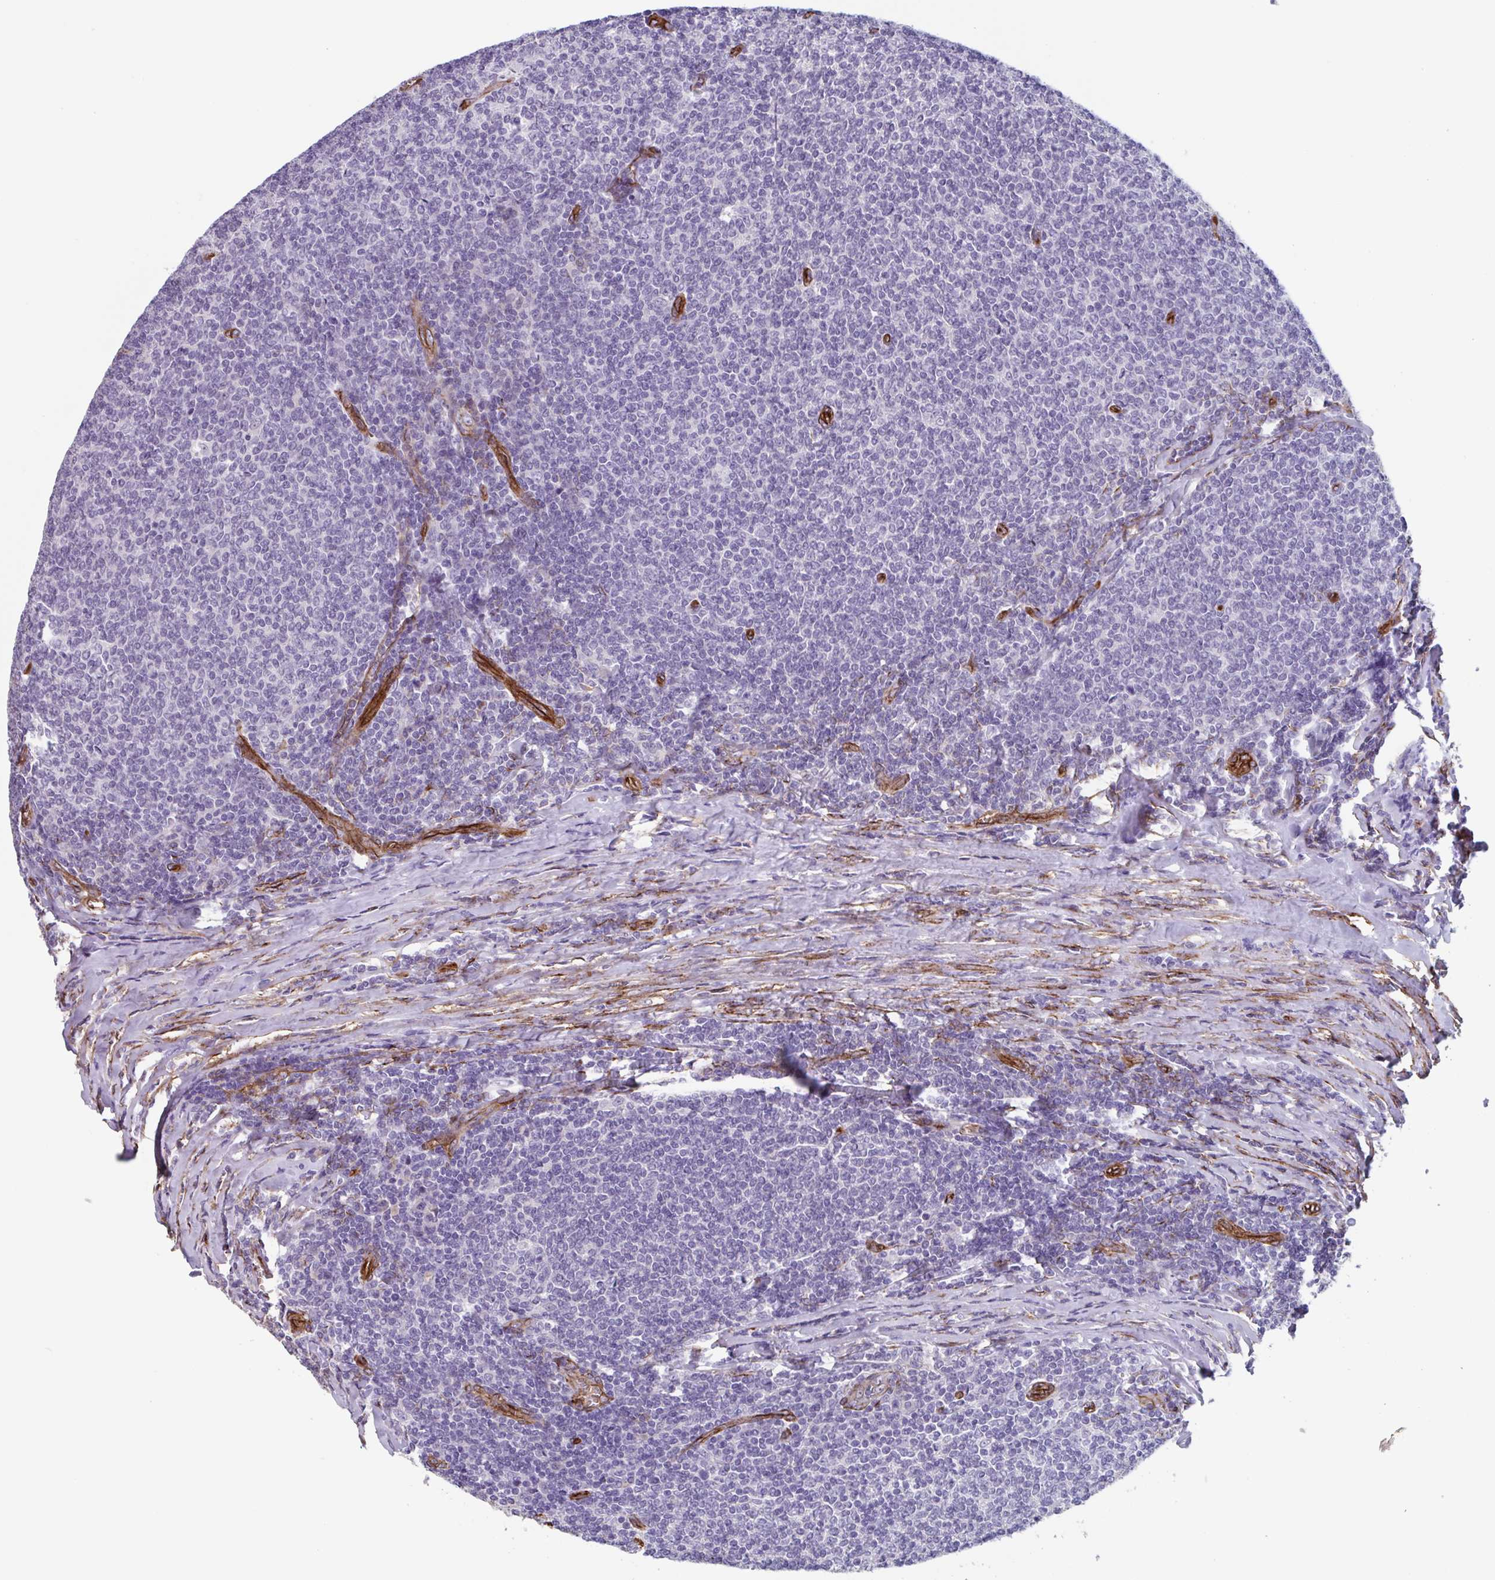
{"staining": {"intensity": "negative", "quantity": "none", "location": "none"}, "tissue": "lymphoma", "cell_type": "Tumor cells", "image_type": "cancer", "snomed": [{"axis": "morphology", "description": "Malignant lymphoma, non-Hodgkin's type, Low grade"}, {"axis": "topography", "description": "Lymph node"}], "caption": "Immunohistochemistry photomicrograph of neoplastic tissue: human malignant lymphoma, non-Hodgkin's type (low-grade) stained with DAB displays no significant protein expression in tumor cells. (Brightfield microscopy of DAB immunohistochemistry at high magnification).", "gene": "CITED4", "patient": {"sex": "male", "age": 52}}